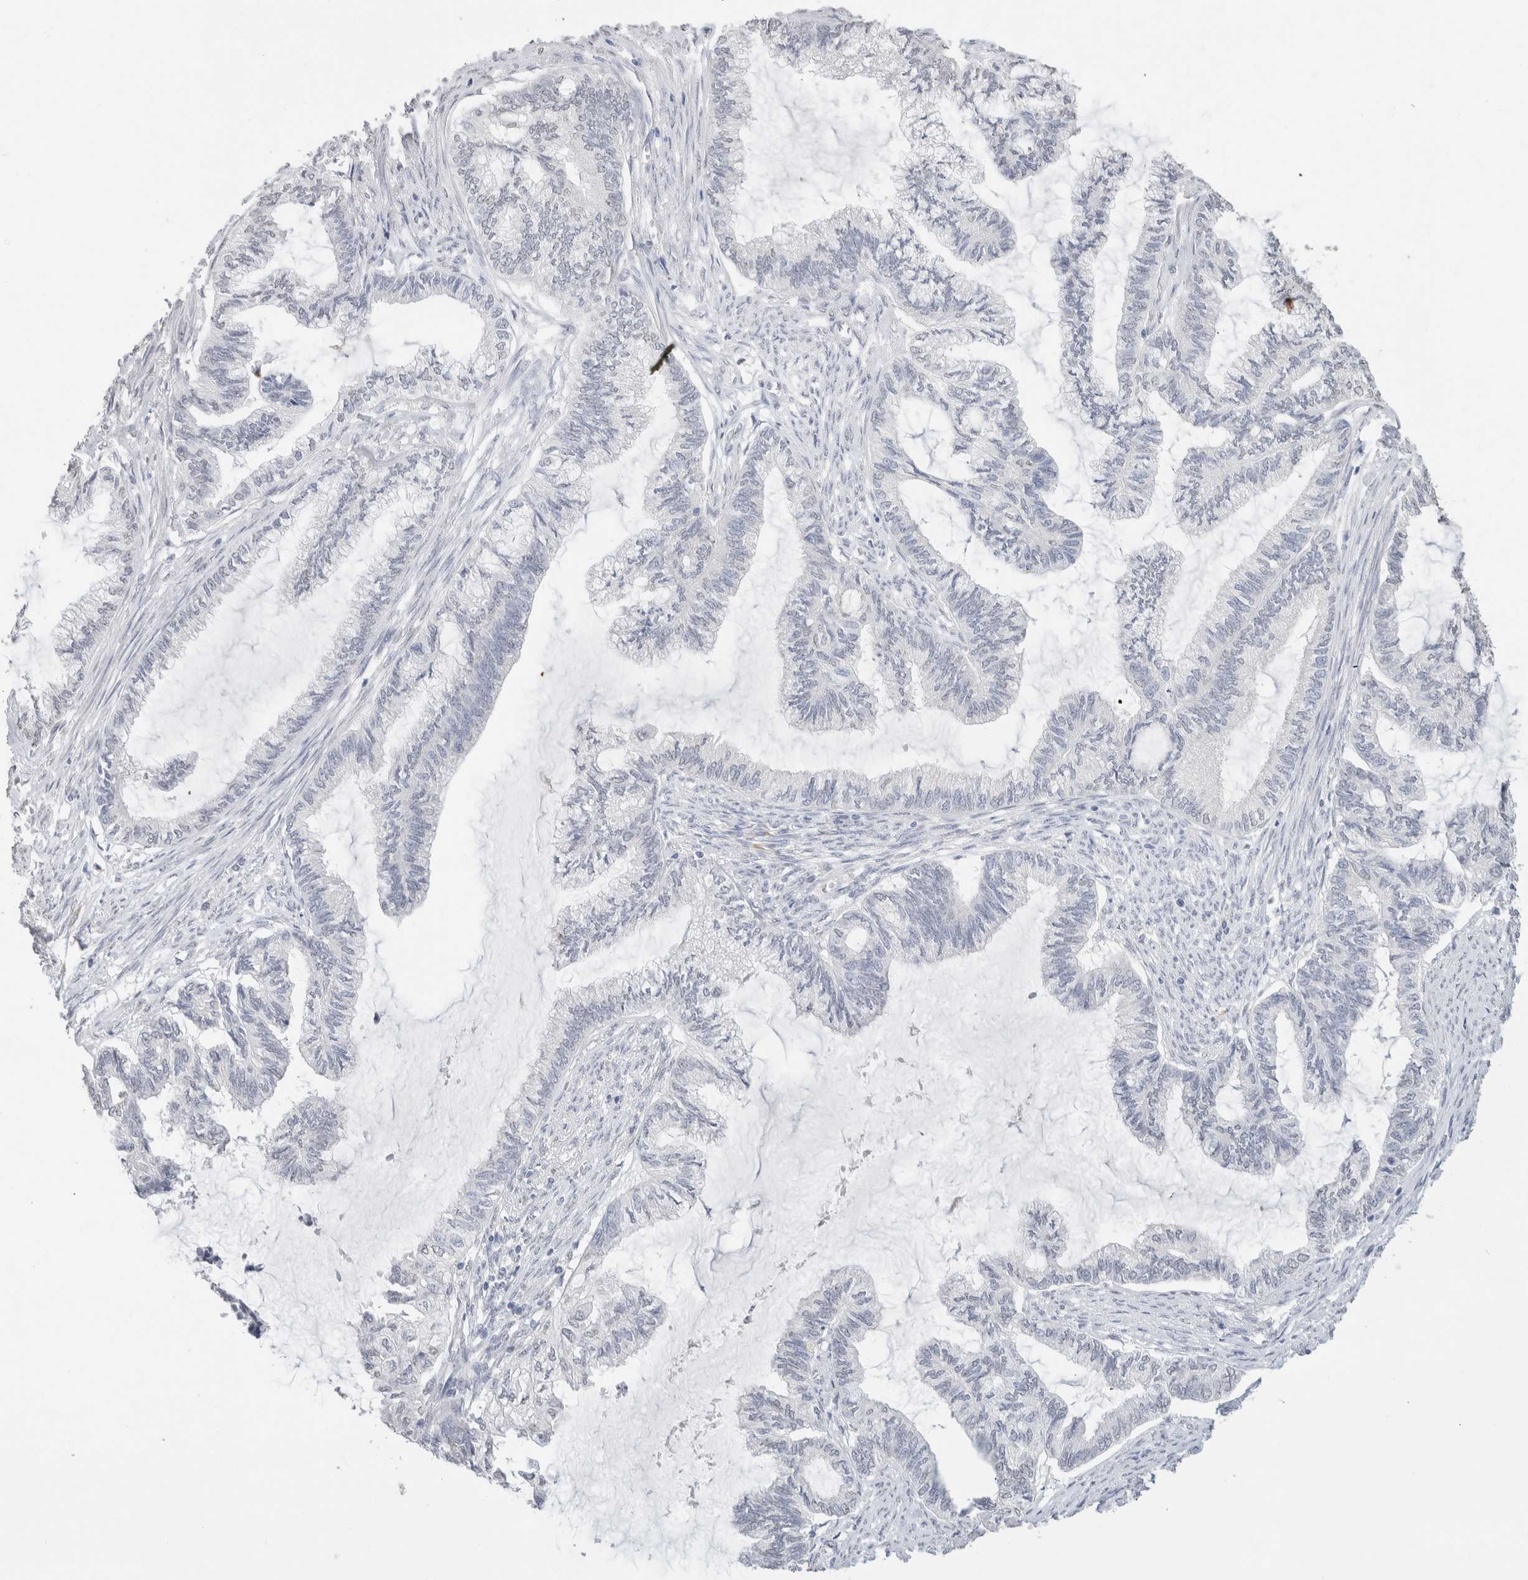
{"staining": {"intensity": "negative", "quantity": "none", "location": "none"}, "tissue": "endometrial cancer", "cell_type": "Tumor cells", "image_type": "cancer", "snomed": [{"axis": "morphology", "description": "Adenocarcinoma, NOS"}, {"axis": "topography", "description": "Endometrium"}], "caption": "Immunohistochemistry (IHC) histopathology image of endometrial cancer (adenocarcinoma) stained for a protein (brown), which demonstrates no expression in tumor cells.", "gene": "CD80", "patient": {"sex": "female", "age": 86}}